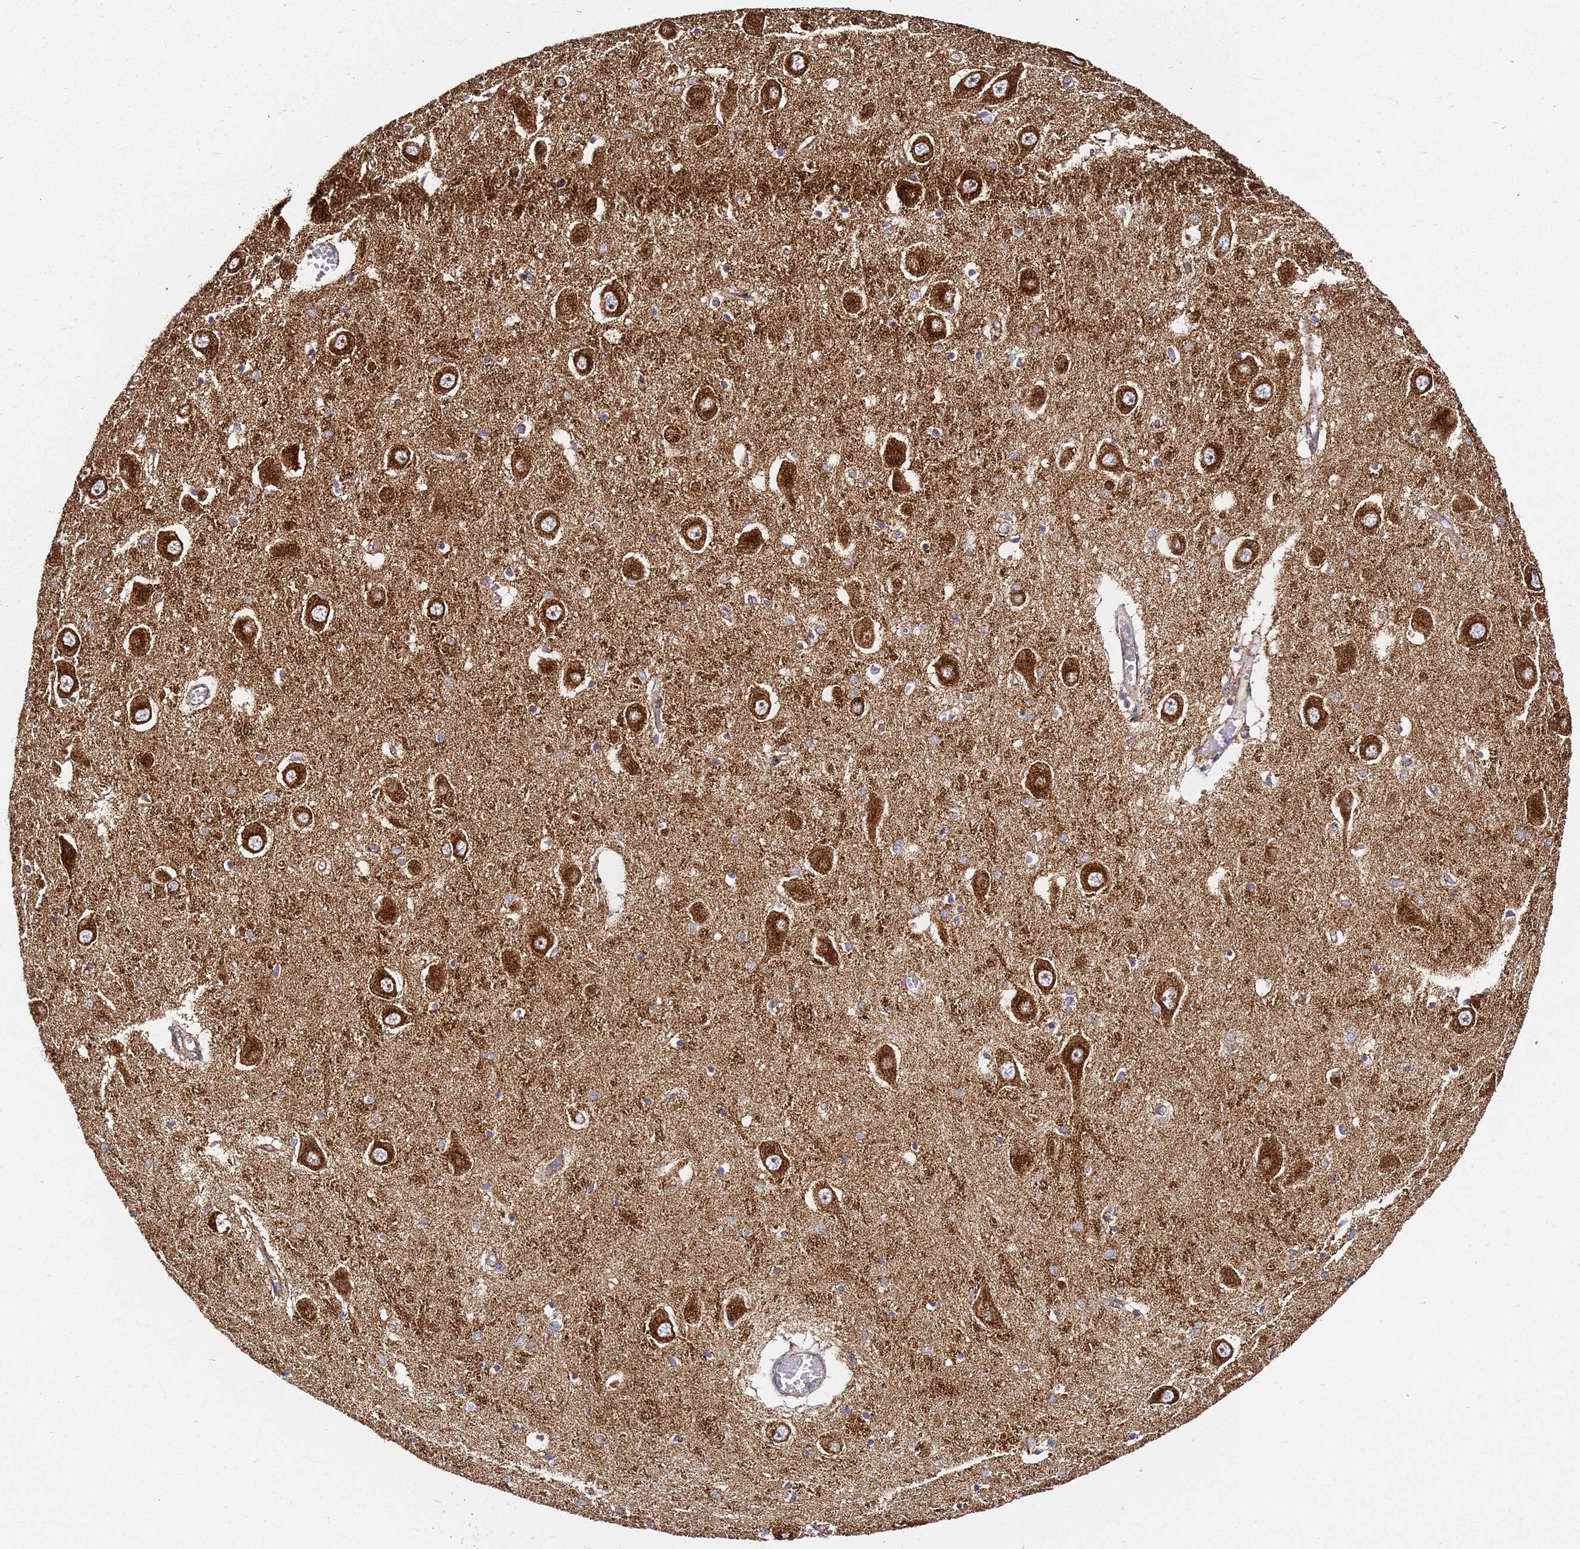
{"staining": {"intensity": "moderate", "quantity": "<25%", "location": "cytoplasmic/membranous"}, "tissue": "hippocampus", "cell_type": "Glial cells", "image_type": "normal", "snomed": [{"axis": "morphology", "description": "Normal tissue, NOS"}, {"axis": "topography", "description": "Hippocampus"}], "caption": "Protein expression analysis of unremarkable hippocampus exhibits moderate cytoplasmic/membranous expression in about <25% of glial cells.", "gene": "NDUFA3", "patient": {"sex": "male", "age": 70}}